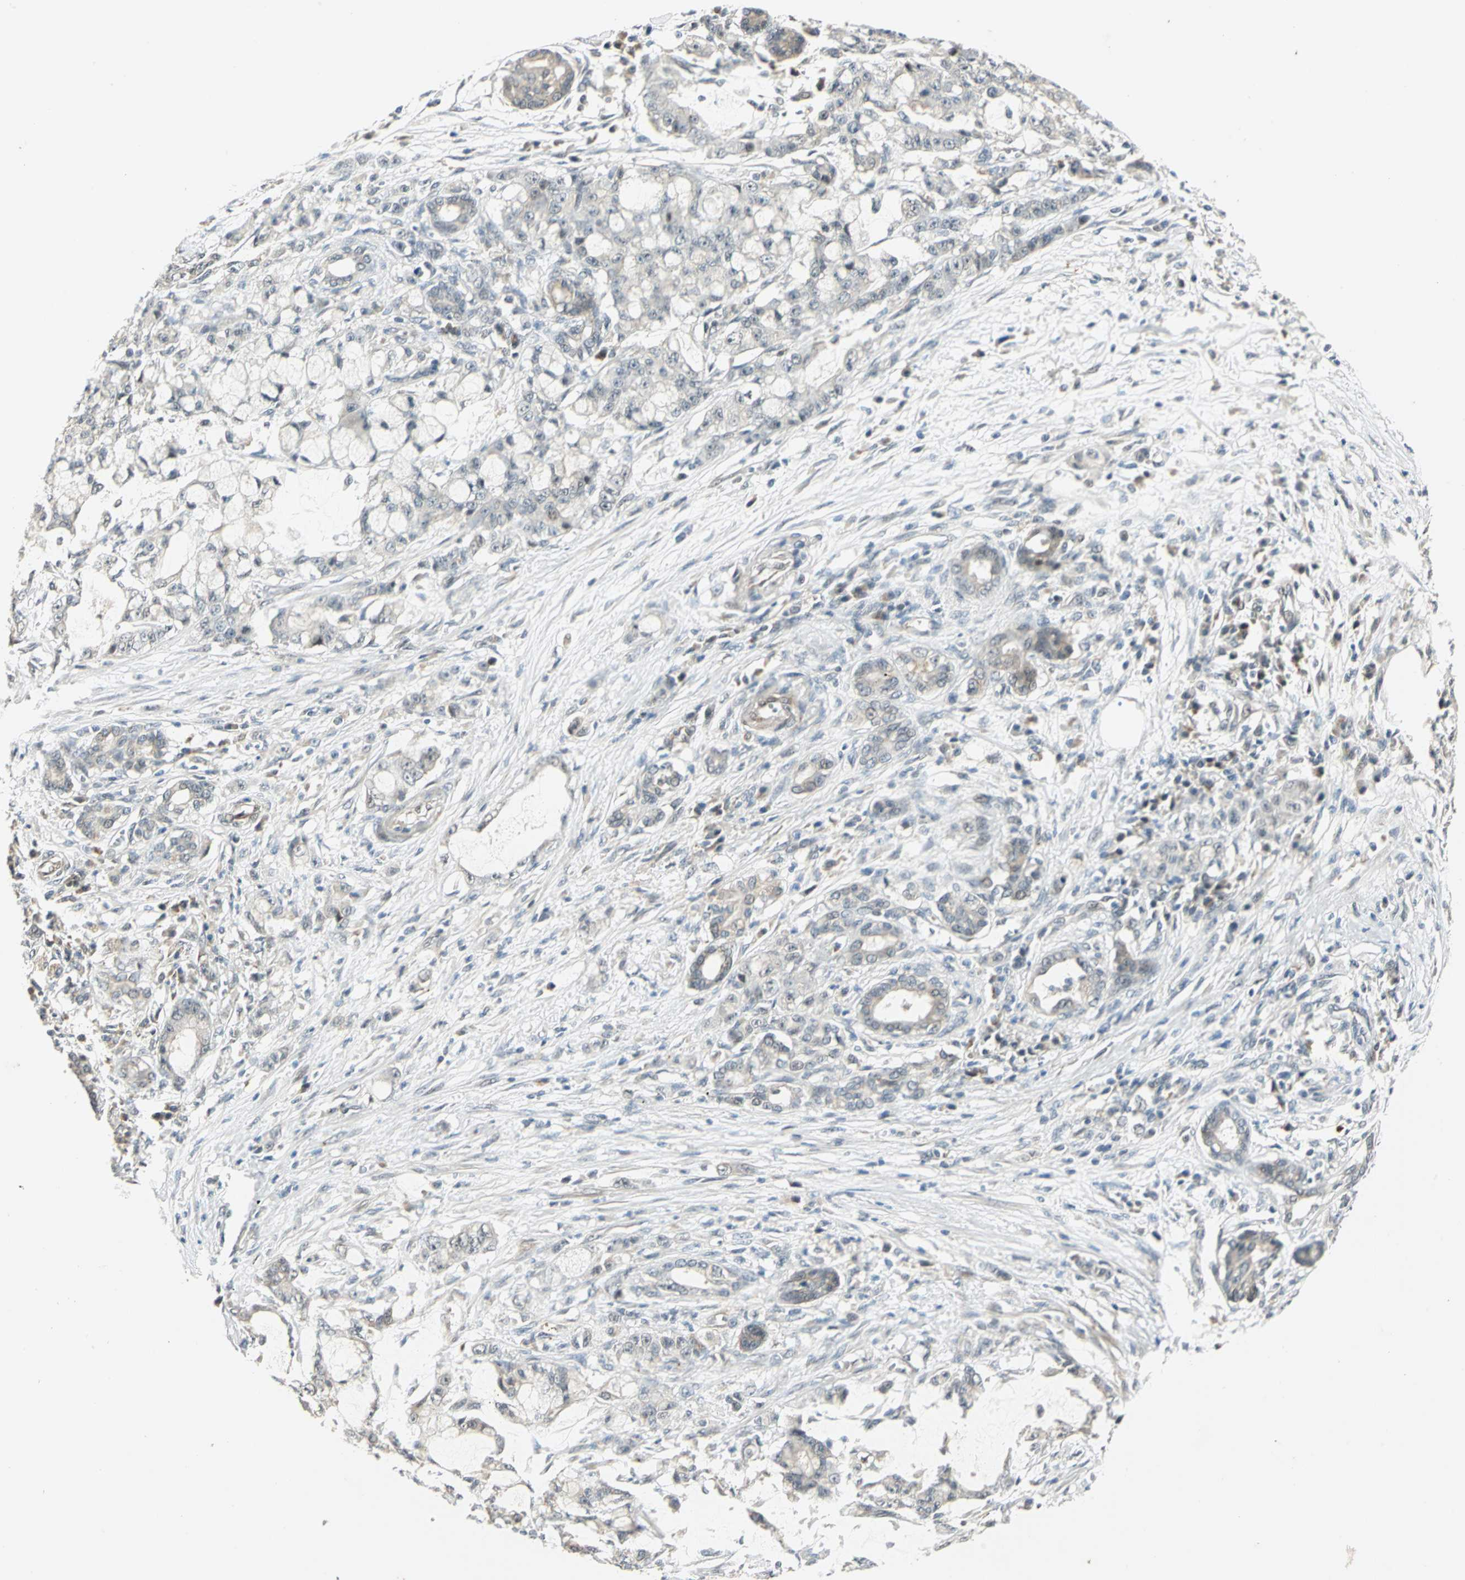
{"staining": {"intensity": "weak", "quantity": "<25%", "location": "cytoplasmic/membranous"}, "tissue": "pancreatic cancer", "cell_type": "Tumor cells", "image_type": "cancer", "snomed": [{"axis": "morphology", "description": "Adenocarcinoma, NOS"}, {"axis": "topography", "description": "Pancreas"}], "caption": "Immunohistochemistry photomicrograph of human adenocarcinoma (pancreatic) stained for a protein (brown), which shows no staining in tumor cells.", "gene": "PLAGL2", "patient": {"sex": "female", "age": 73}}